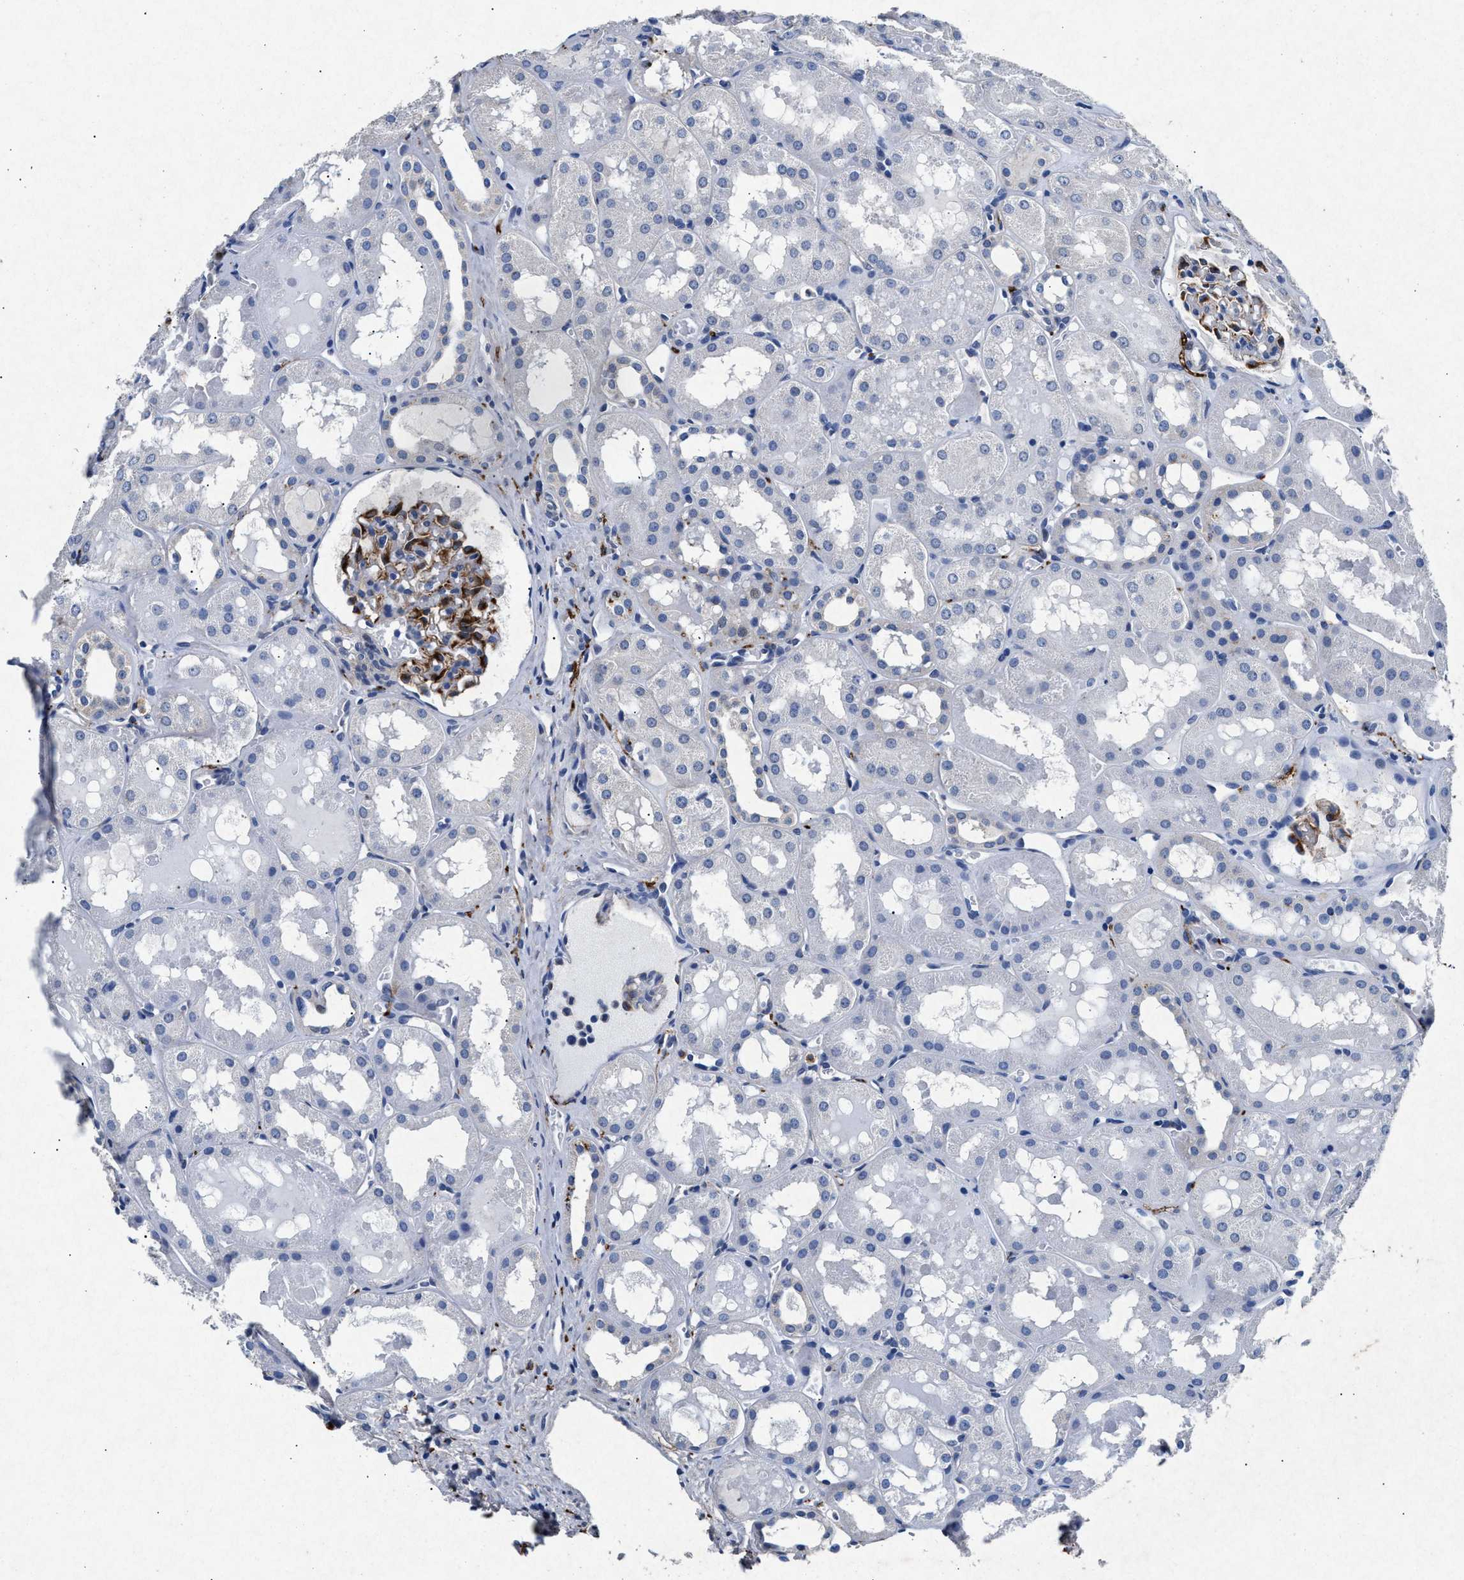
{"staining": {"intensity": "strong", "quantity": "25%-75%", "location": "cytoplasmic/membranous"}, "tissue": "kidney", "cell_type": "Cells in glomeruli", "image_type": "normal", "snomed": [{"axis": "morphology", "description": "Normal tissue, NOS"}, {"axis": "topography", "description": "Kidney"}, {"axis": "topography", "description": "Urinary bladder"}], "caption": "Kidney stained with DAB (3,3'-diaminobenzidine) IHC exhibits high levels of strong cytoplasmic/membranous positivity in approximately 25%-75% of cells in glomeruli. (brown staining indicates protein expression, while blue staining denotes nuclei).", "gene": "MAP6", "patient": {"sex": "male", "age": 16}}